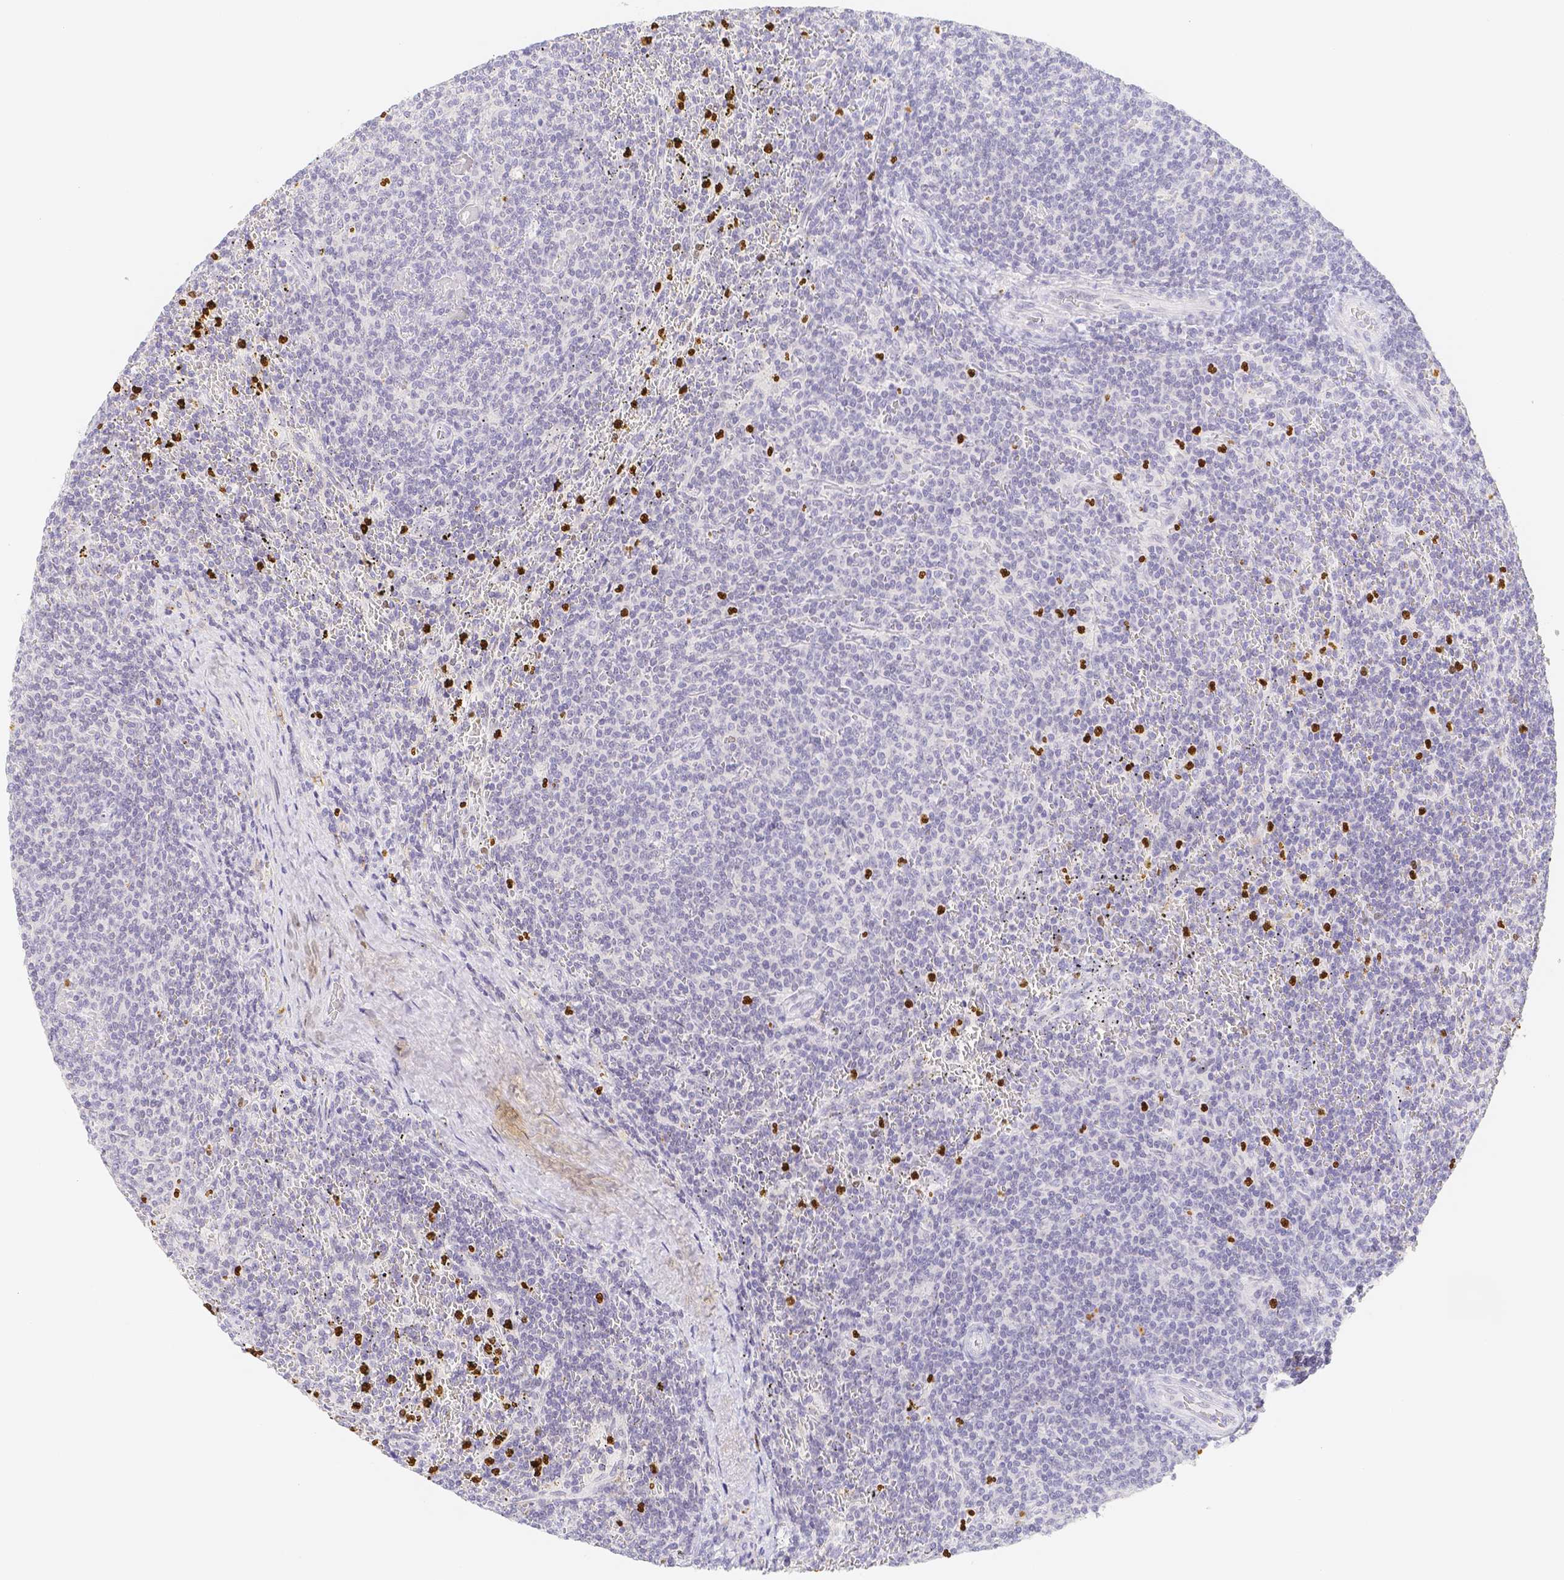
{"staining": {"intensity": "negative", "quantity": "none", "location": "none"}, "tissue": "lymphoma", "cell_type": "Tumor cells", "image_type": "cancer", "snomed": [{"axis": "morphology", "description": "Malignant lymphoma, non-Hodgkin's type, Low grade"}, {"axis": "topography", "description": "Spleen"}], "caption": "This is an IHC photomicrograph of human malignant lymphoma, non-Hodgkin's type (low-grade). There is no staining in tumor cells.", "gene": "PADI4", "patient": {"sex": "female", "age": 50}}